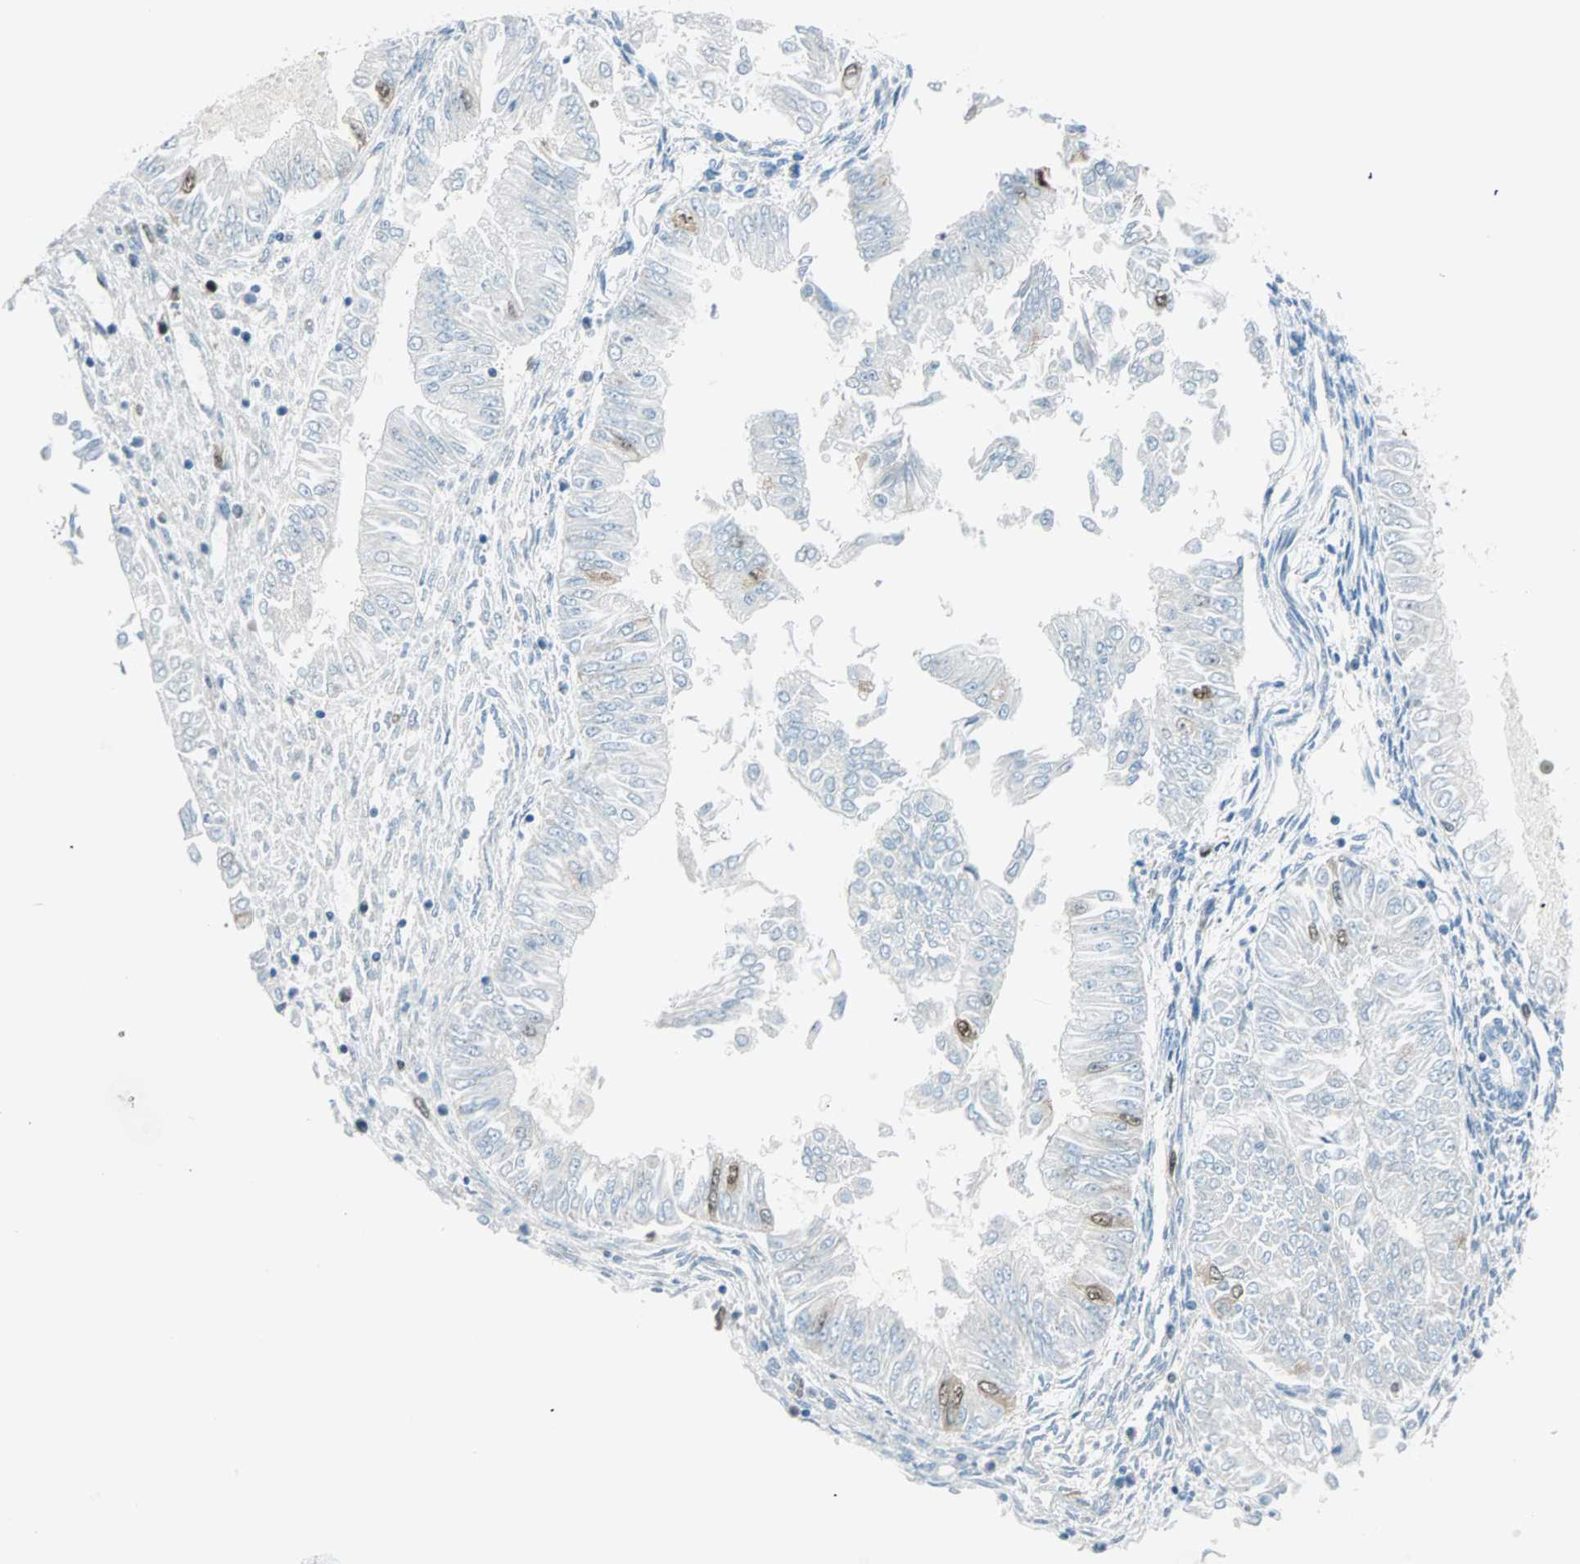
{"staining": {"intensity": "weak", "quantity": "<25%", "location": "cytoplasmic/membranous"}, "tissue": "endometrial cancer", "cell_type": "Tumor cells", "image_type": "cancer", "snomed": [{"axis": "morphology", "description": "Adenocarcinoma, NOS"}, {"axis": "topography", "description": "Endometrium"}], "caption": "High power microscopy histopathology image of an immunohistochemistry image of endometrial cancer, revealing no significant positivity in tumor cells. (DAB (3,3'-diaminobenzidine) IHC with hematoxylin counter stain).", "gene": "PTTG1", "patient": {"sex": "female", "age": 53}}